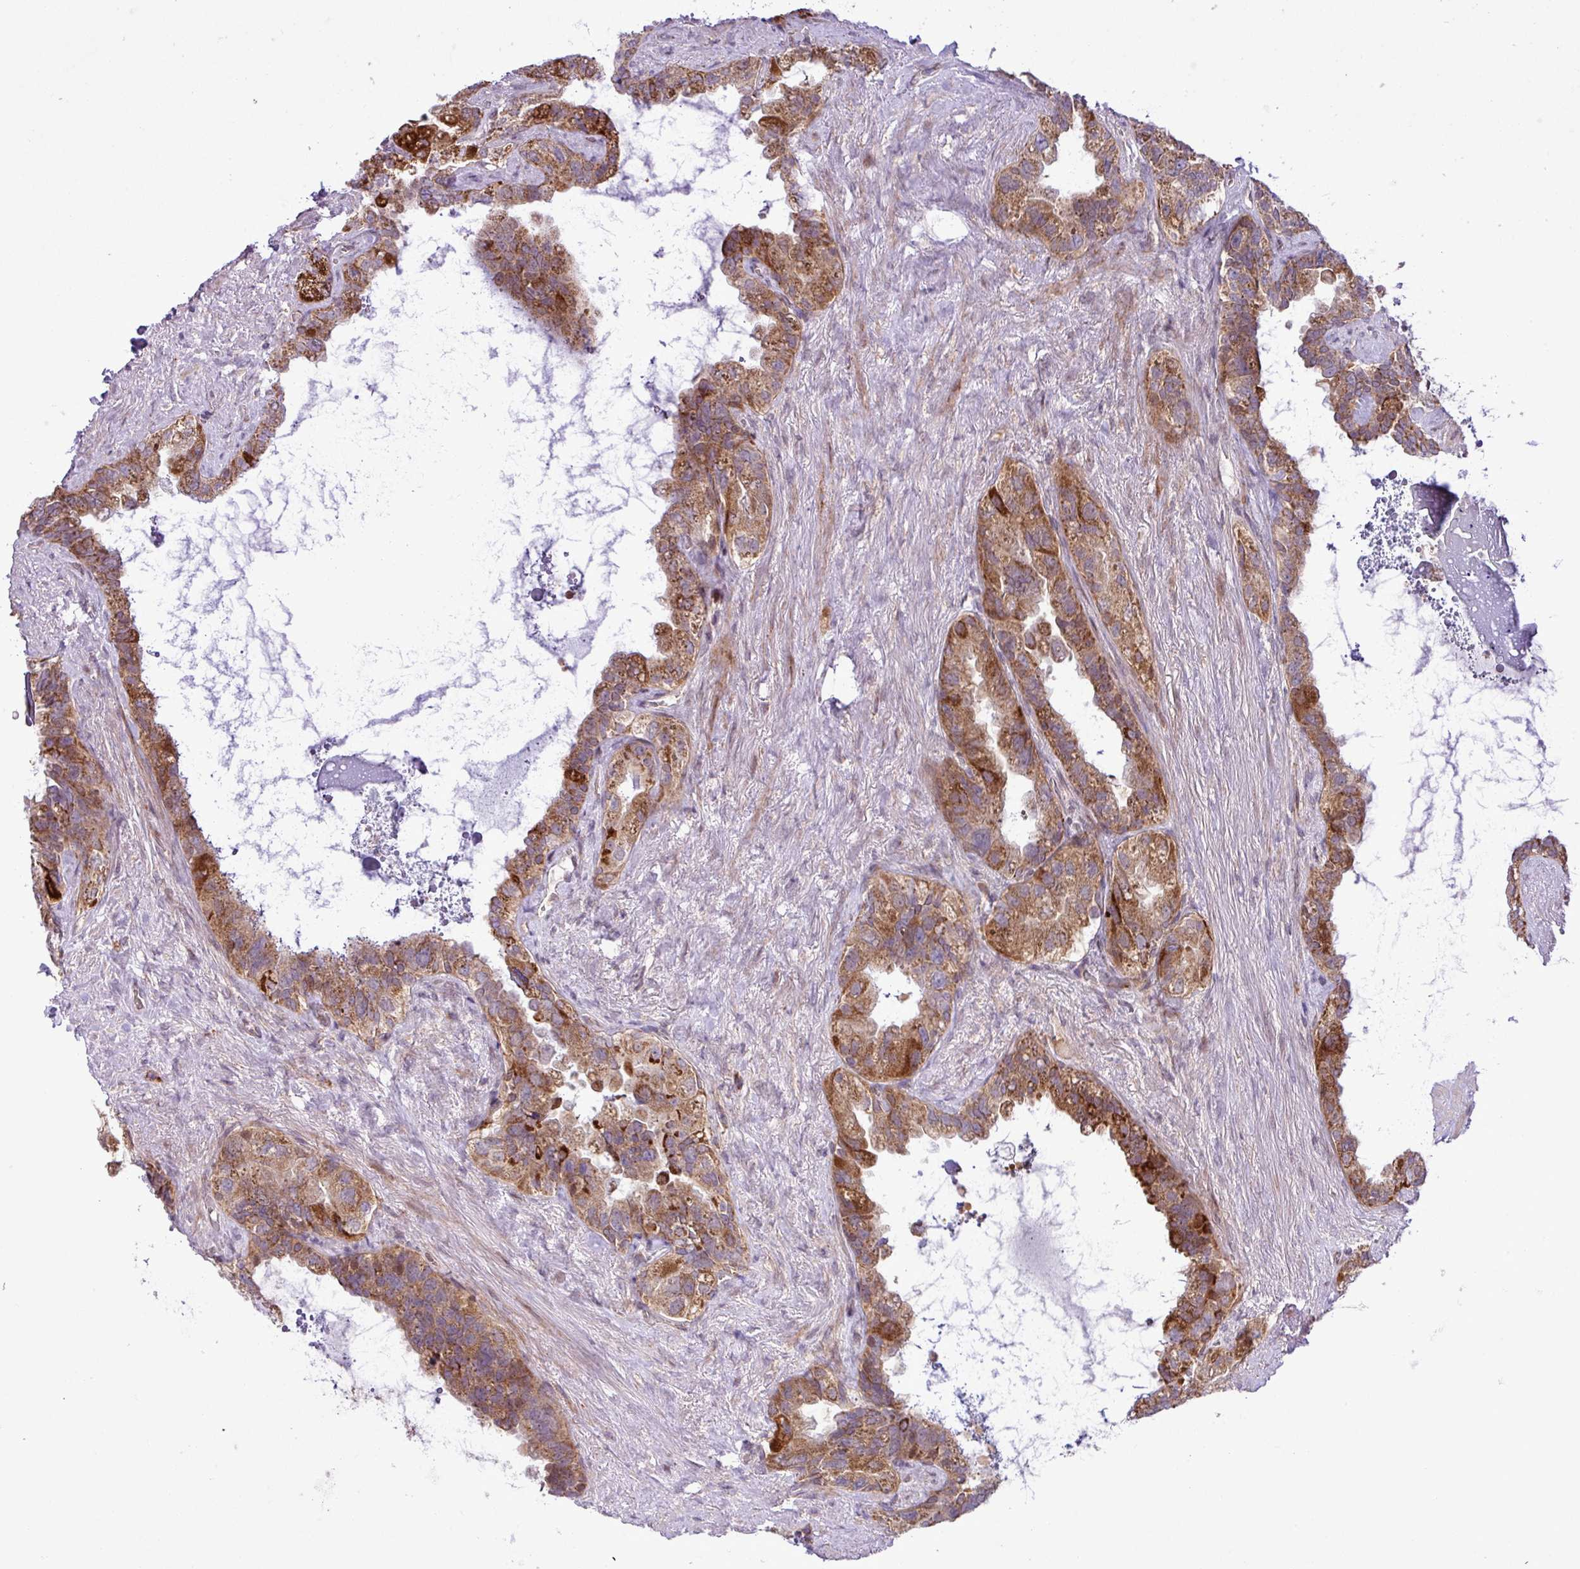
{"staining": {"intensity": "moderate", "quantity": ">75%", "location": "cytoplasmic/membranous"}, "tissue": "seminal vesicle", "cell_type": "Glandular cells", "image_type": "normal", "snomed": [{"axis": "morphology", "description": "Normal tissue, NOS"}, {"axis": "topography", "description": "Seminal veicle"}, {"axis": "topography", "description": "Peripheral nerve tissue"}], "caption": "This image exhibits immunohistochemistry (IHC) staining of normal seminal vesicle, with medium moderate cytoplasmic/membranous staining in about >75% of glandular cells.", "gene": "B3GNT9", "patient": {"sex": "male", "age": 76}}